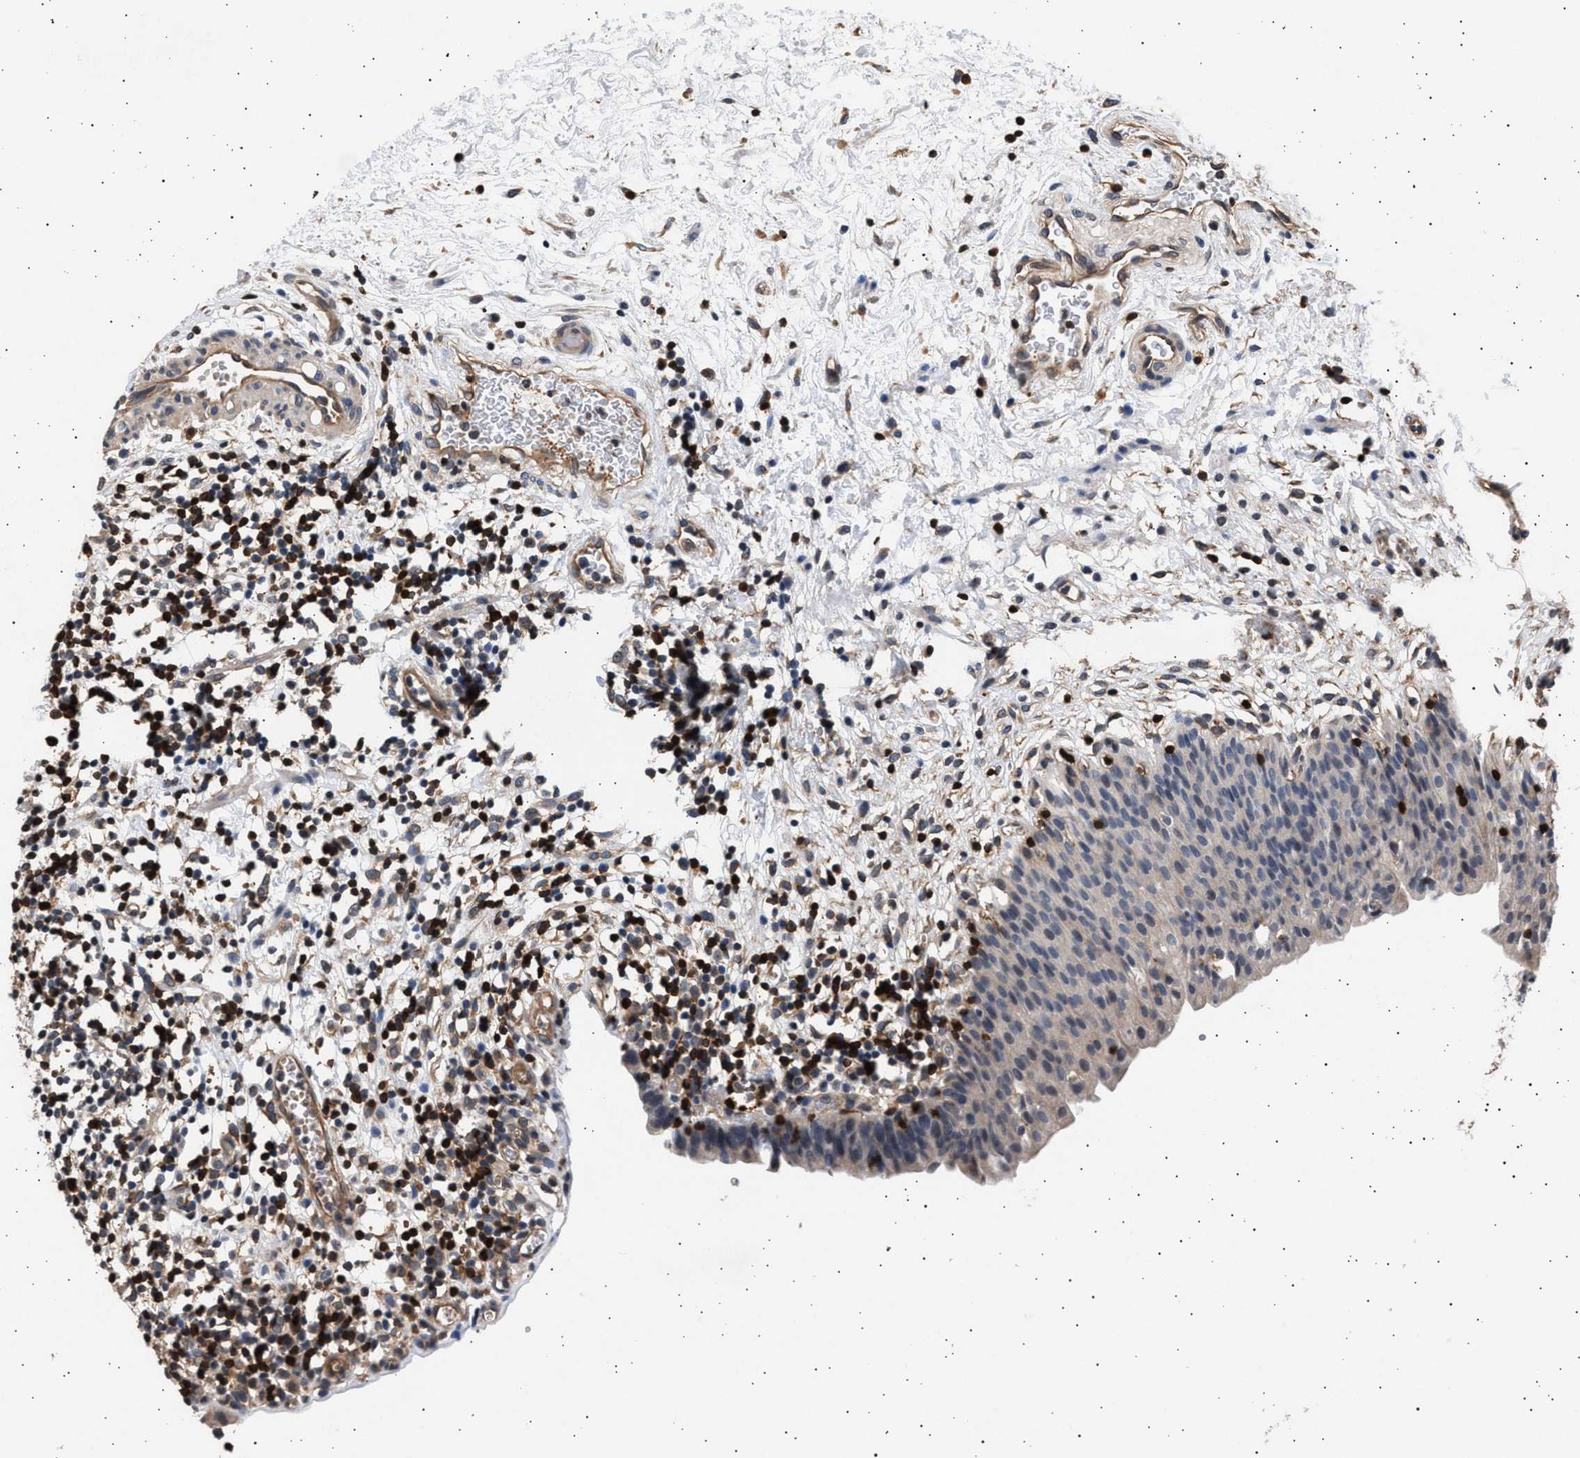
{"staining": {"intensity": "negative", "quantity": "none", "location": "none"}, "tissue": "urinary bladder", "cell_type": "Urothelial cells", "image_type": "normal", "snomed": [{"axis": "morphology", "description": "Normal tissue, NOS"}, {"axis": "topography", "description": "Urinary bladder"}], "caption": "This is a photomicrograph of immunohistochemistry staining of unremarkable urinary bladder, which shows no positivity in urothelial cells. (DAB immunohistochemistry (IHC) visualized using brightfield microscopy, high magnification).", "gene": "GRAP2", "patient": {"sex": "male", "age": 37}}